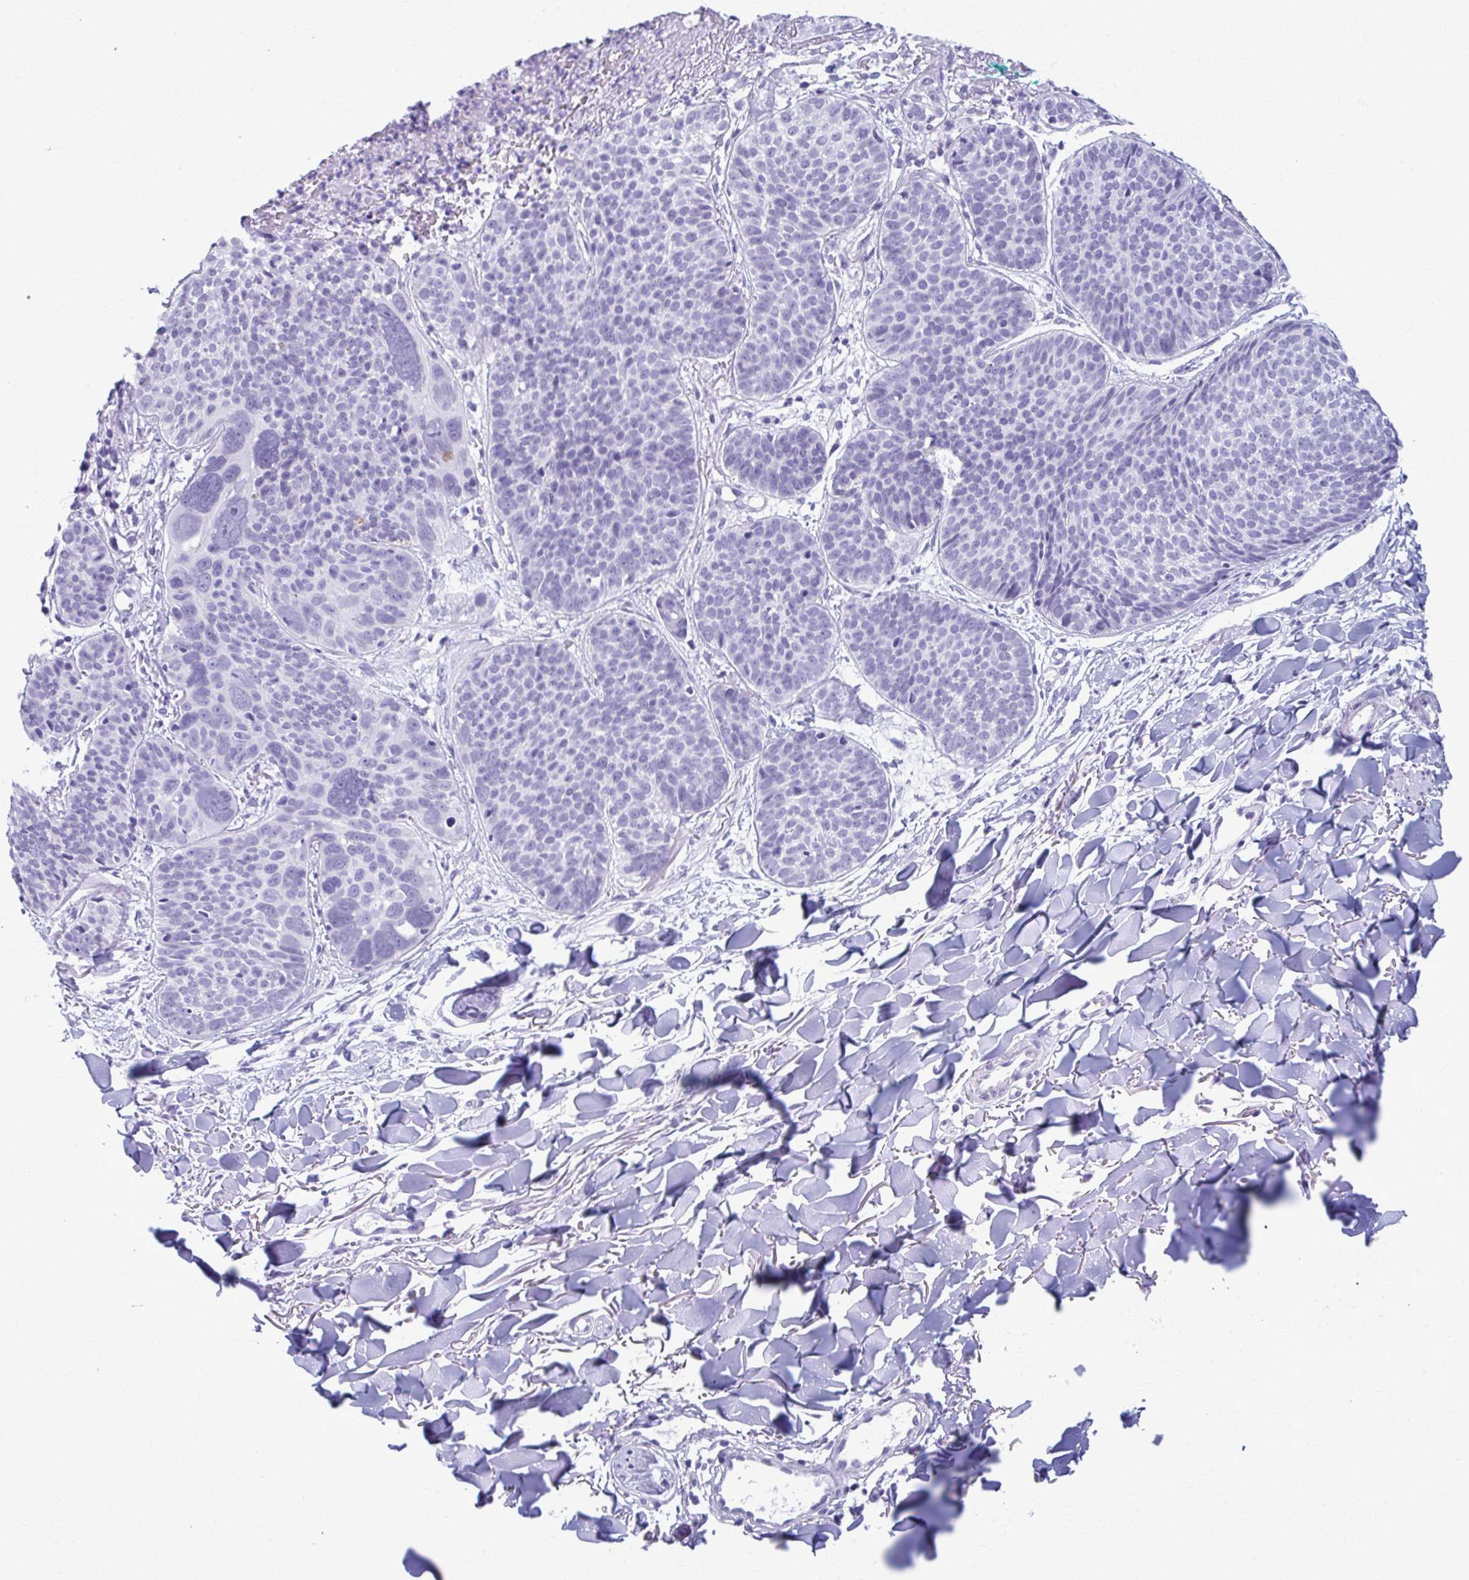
{"staining": {"intensity": "negative", "quantity": "none", "location": "none"}, "tissue": "skin cancer", "cell_type": "Tumor cells", "image_type": "cancer", "snomed": [{"axis": "morphology", "description": "Basal cell carcinoma"}, {"axis": "topography", "description": "Skin"}, {"axis": "topography", "description": "Skin of neck"}, {"axis": "topography", "description": "Skin of shoulder"}, {"axis": "topography", "description": "Skin of back"}], "caption": "Tumor cells are negative for brown protein staining in basal cell carcinoma (skin). (DAB IHC visualized using brightfield microscopy, high magnification).", "gene": "MPLKIP", "patient": {"sex": "male", "age": 80}}